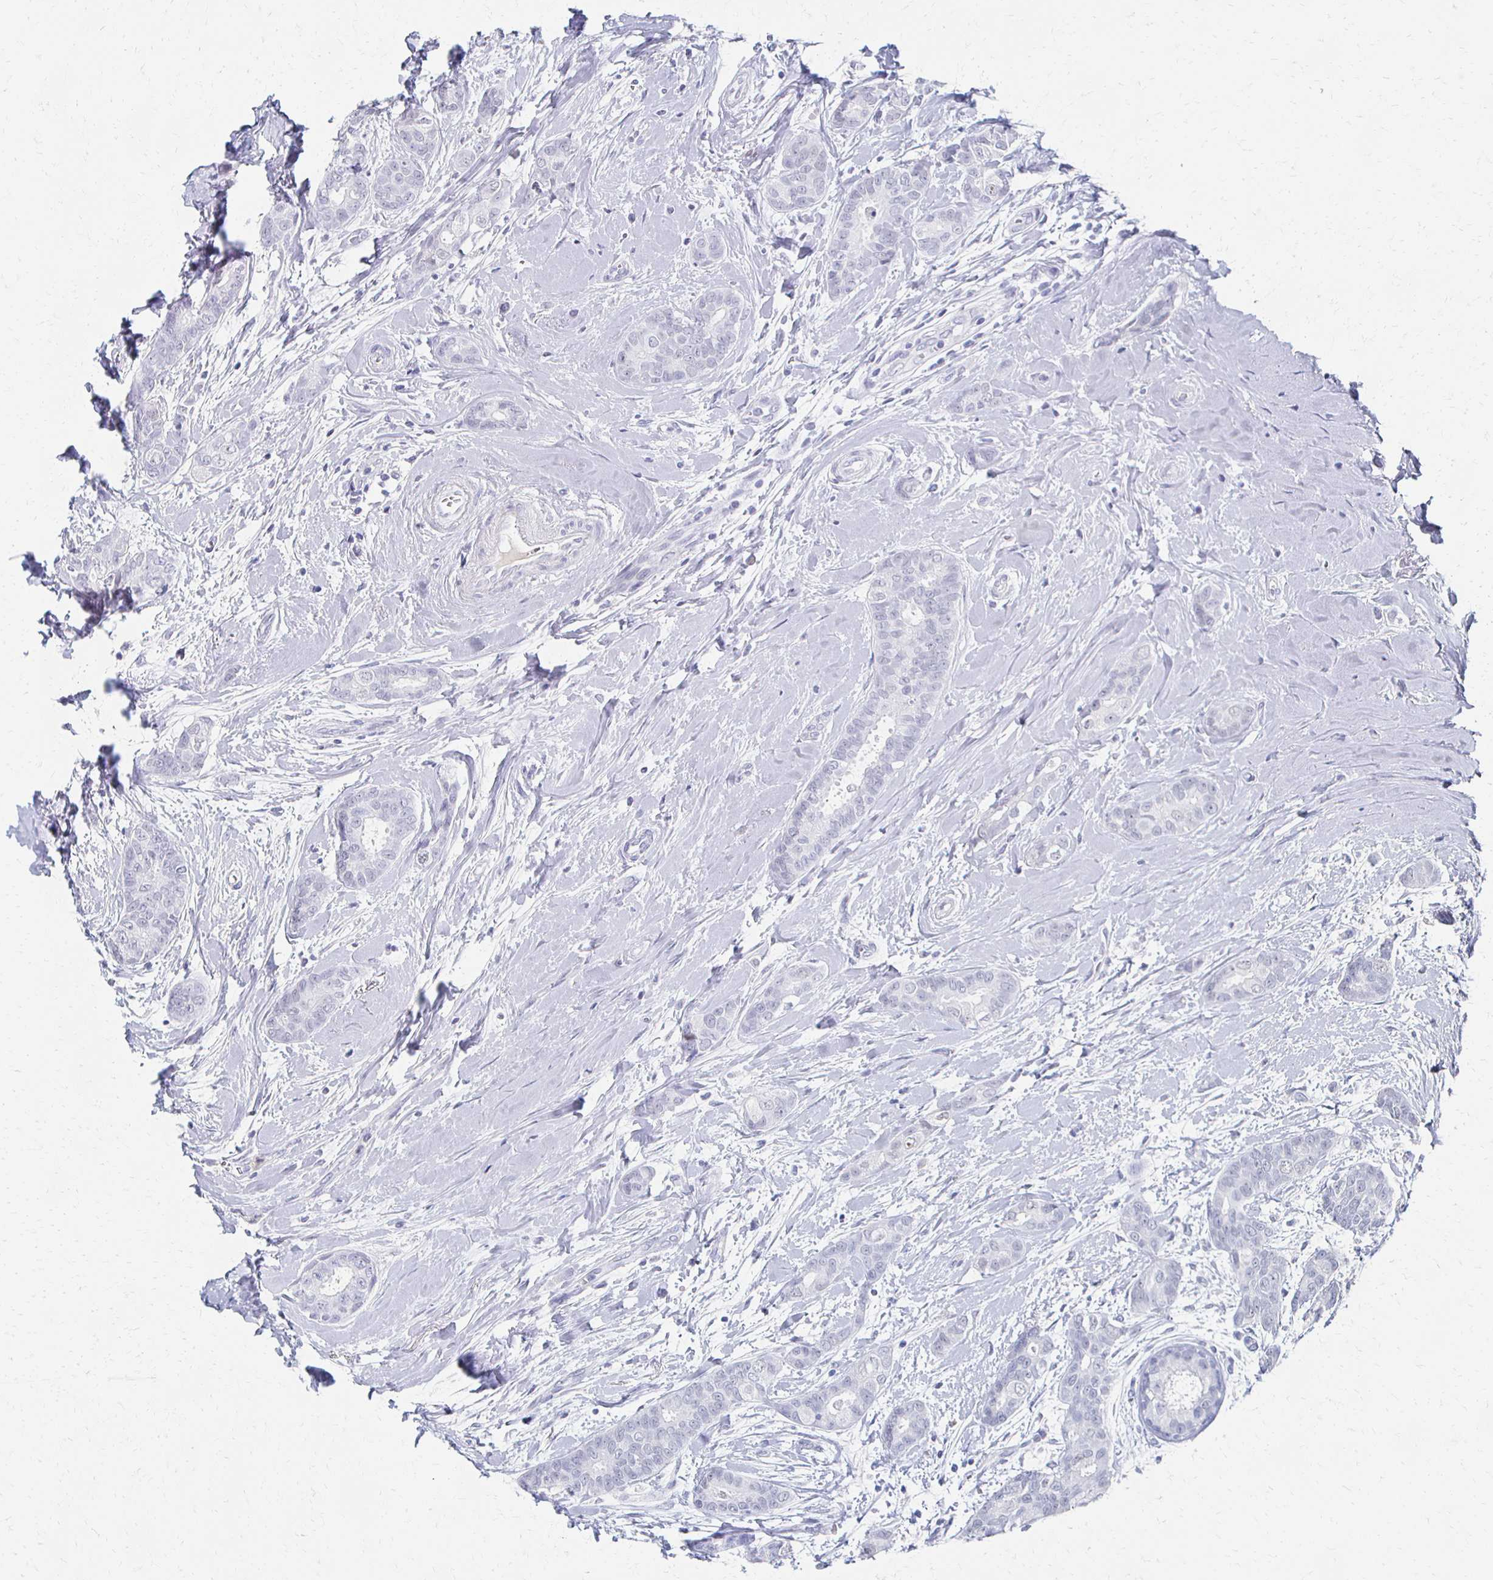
{"staining": {"intensity": "negative", "quantity": "none", "location": "none"}, "tissue": "breast cancer", "cell_type": "Tumor cells", "image_type": "cancer", "snomed": [{"axis": "morphology", "description": "Duct carcinoma"}, {"axis": "topography", "description": "Breast"}], "caption": "A high-resolution histopathology image shows immunohistochemistry staining of breast cancer (infiltrating ductal carcinoma), which shows no significant expression in tumor cells.", "gene": "CXCR2", "patient": {"sex": "female", "age": 45}}